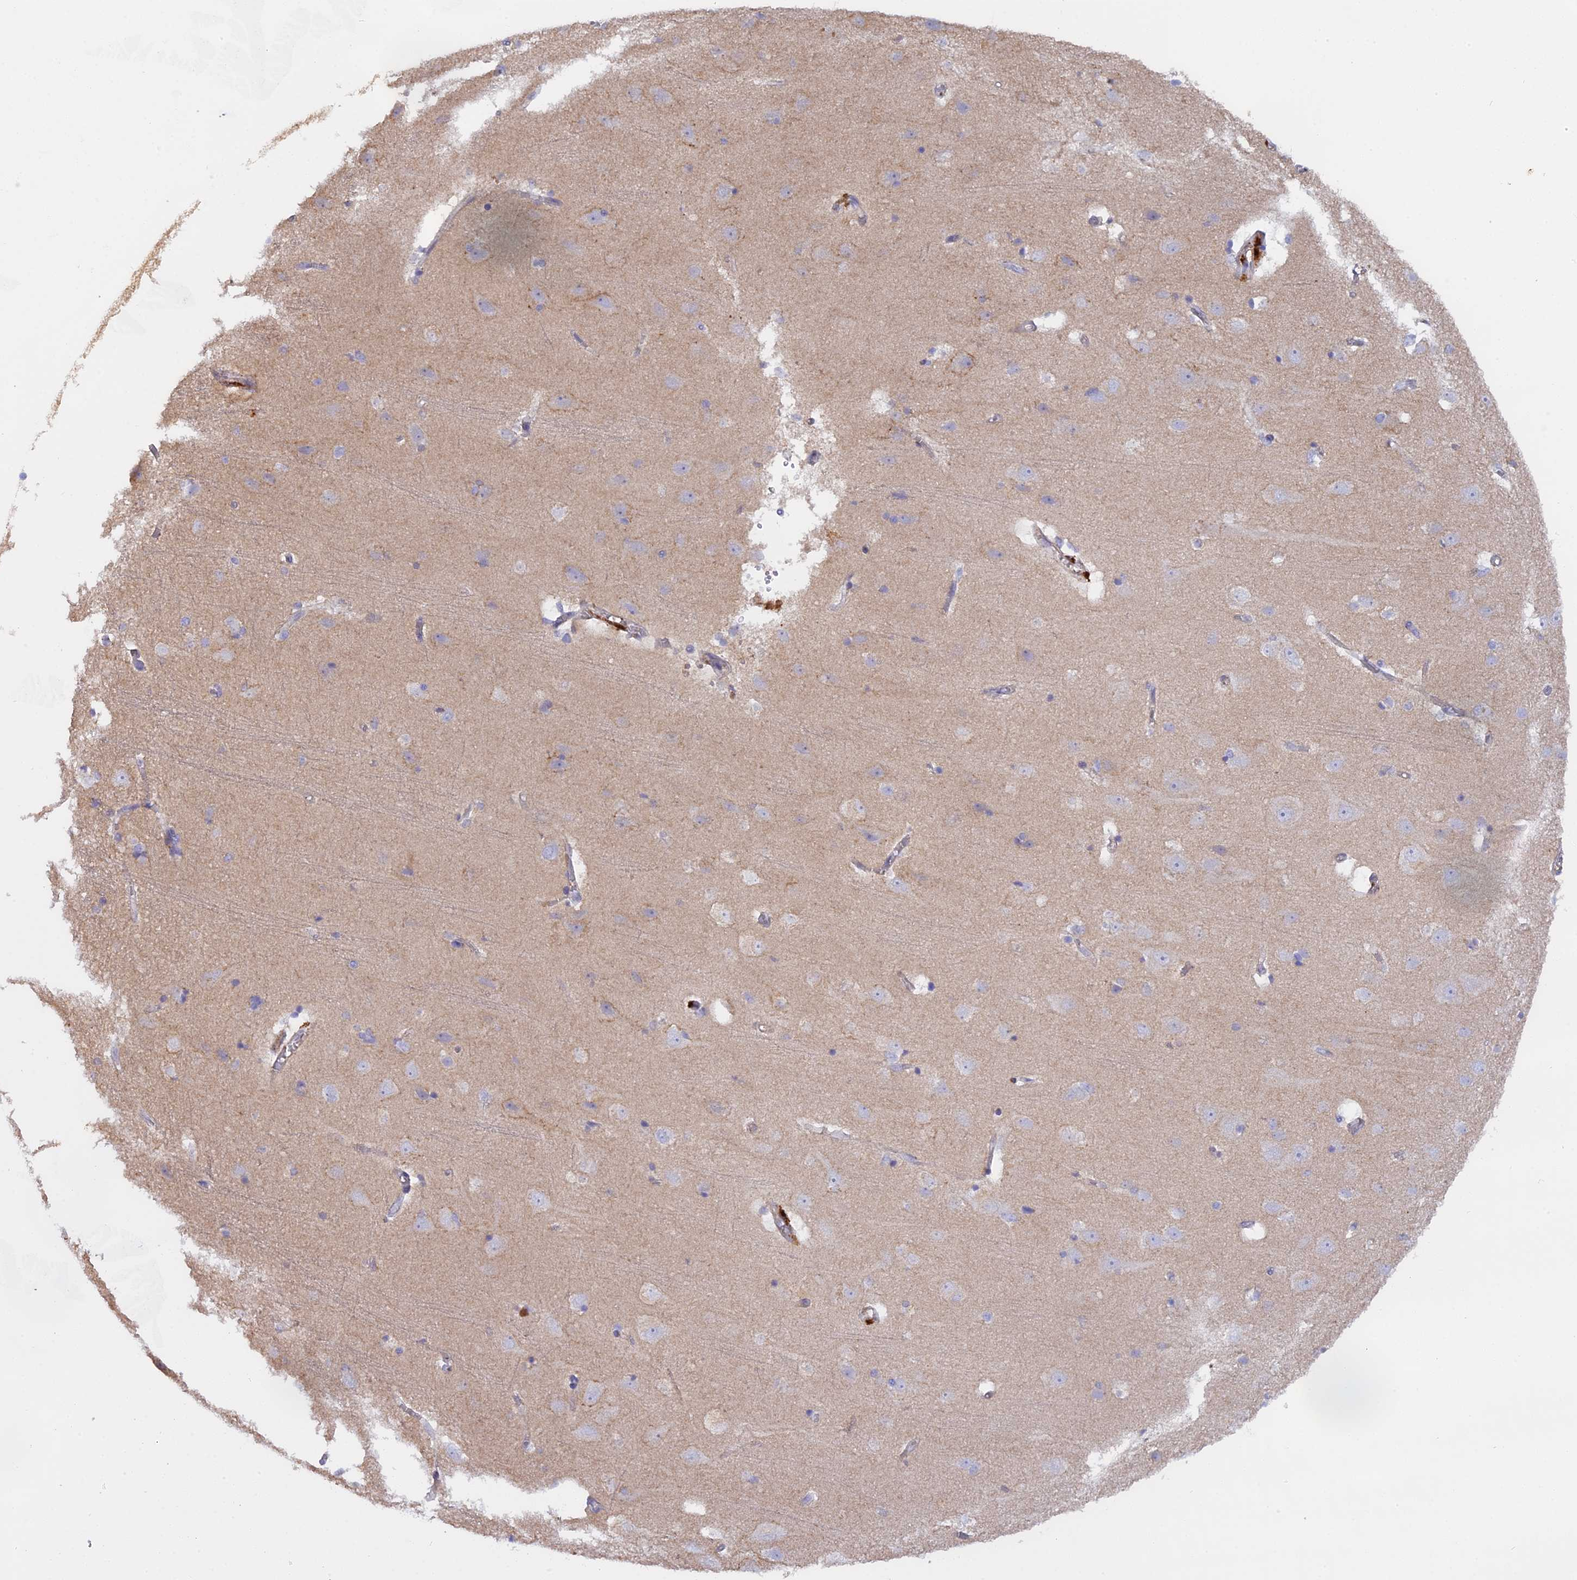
{"staining": {"intensity": "negative", "quantity": "none", "location": "none"}, "tissue": "cerebral cortex", "cell_type": "Endothelial cells", "image_type": "normal", "snomed": [{"axis": "morphology", "description": "Normal tissue, NOS"}, {"axis": "topography", "description": "Cerebral cortex"}], "caption": "The image shows no staining of endothelial cells in normal cerebral cortex. (DAB (3,3'-diaminobenzidine) immunohistochemistry (IHC) visualized using brightfield microscopy, high magnification).", "gene": "CFAP119", "patient": {"sex": "male", "age": 54}}